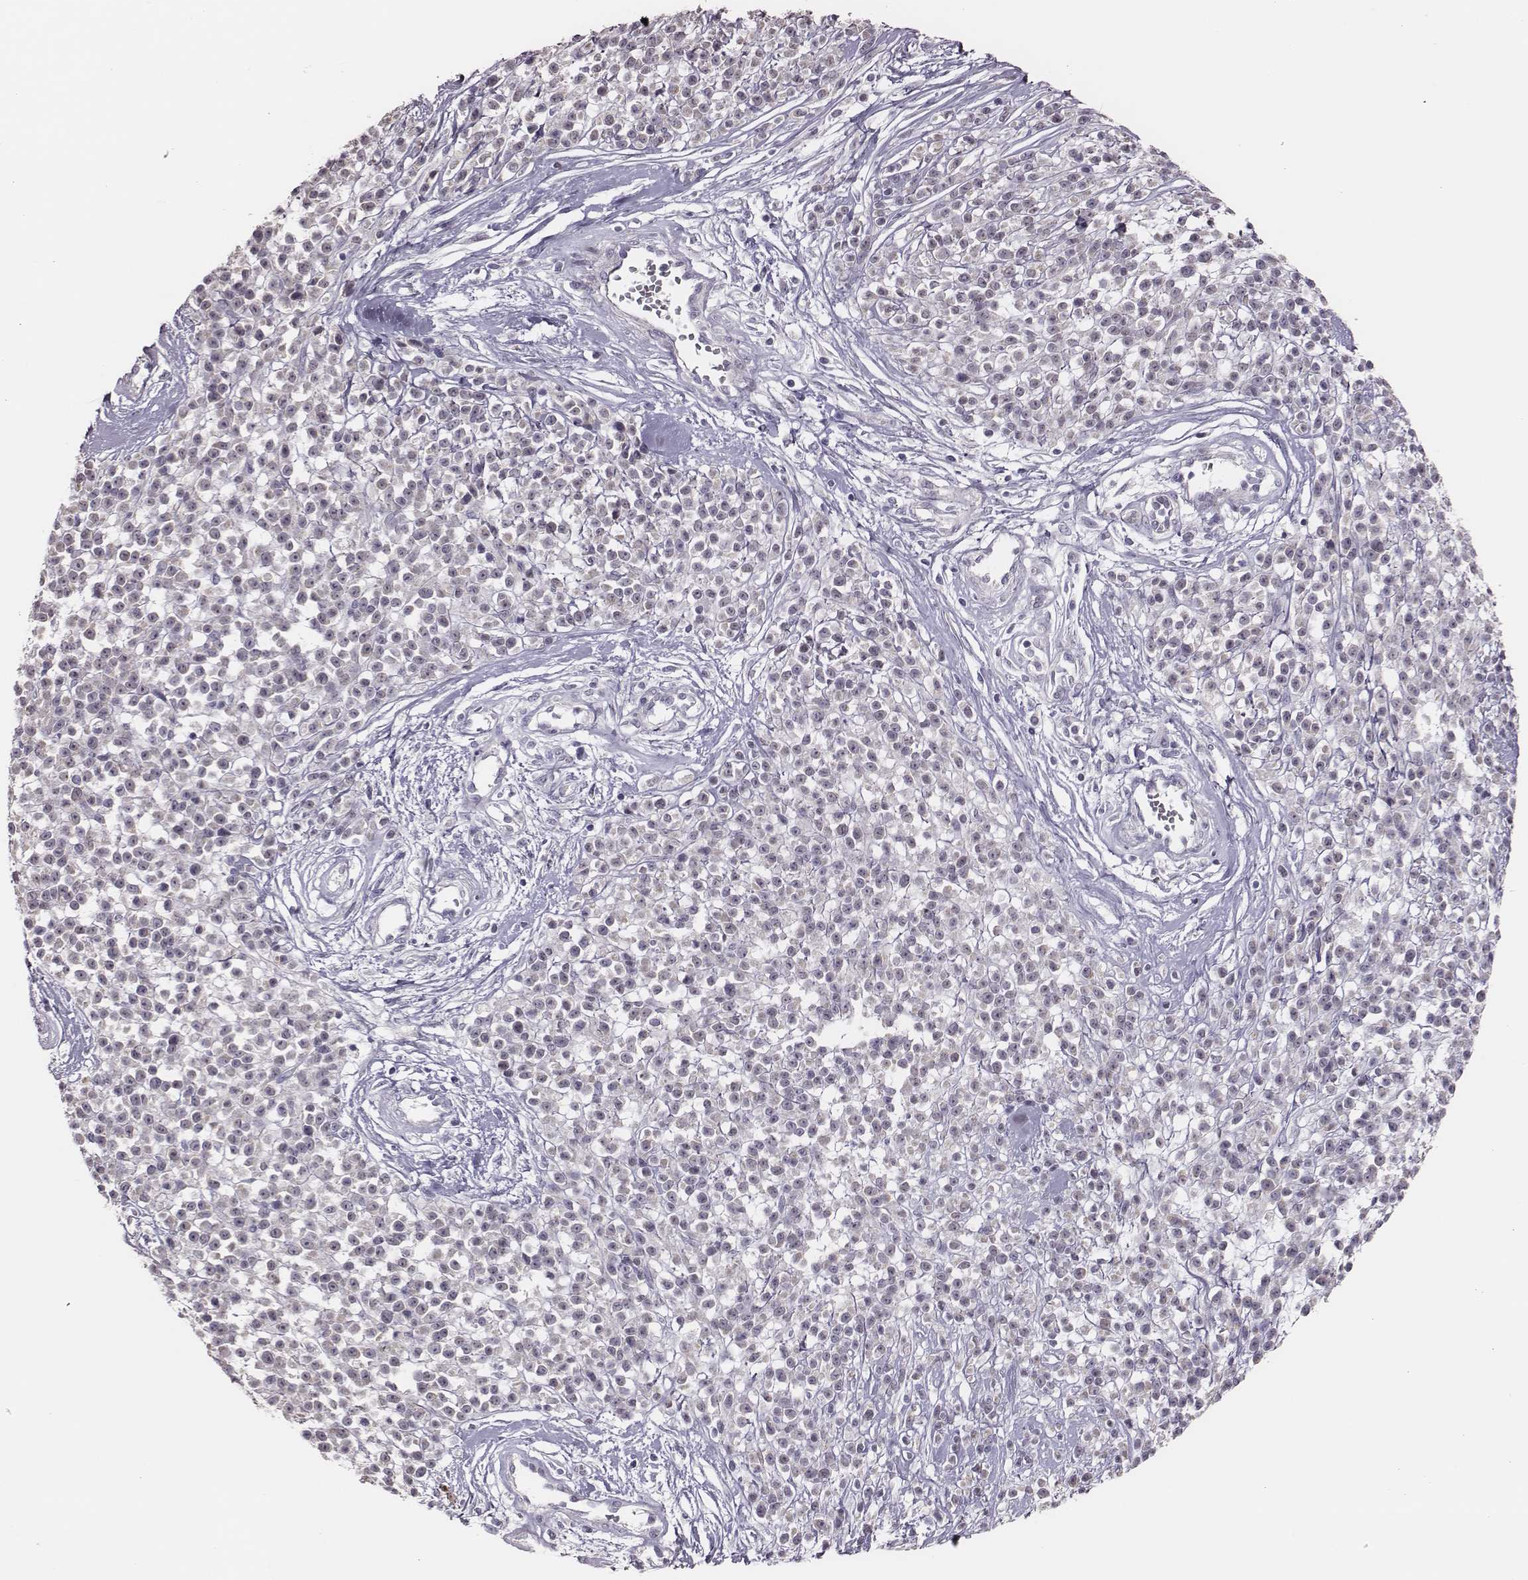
{"staining": {"intensity": "negative", "quantity": "none", "location": "none"}, "tissue": "melanoma", "cell_type": "Tumor cells", "image_type": "cancer", "snomed": [{"axis": "morphology", "description": "Malignant melanoma, NOS"}, {"axis": "topography", "description": "Skin"}, {"axis": "topography", "description": "Skin of trunk"}], "caption": "Tumor cells are negative for protein expression in human melanoma.", "gene": "SCML2", "patient": {"sex": "male", "age": 74}}